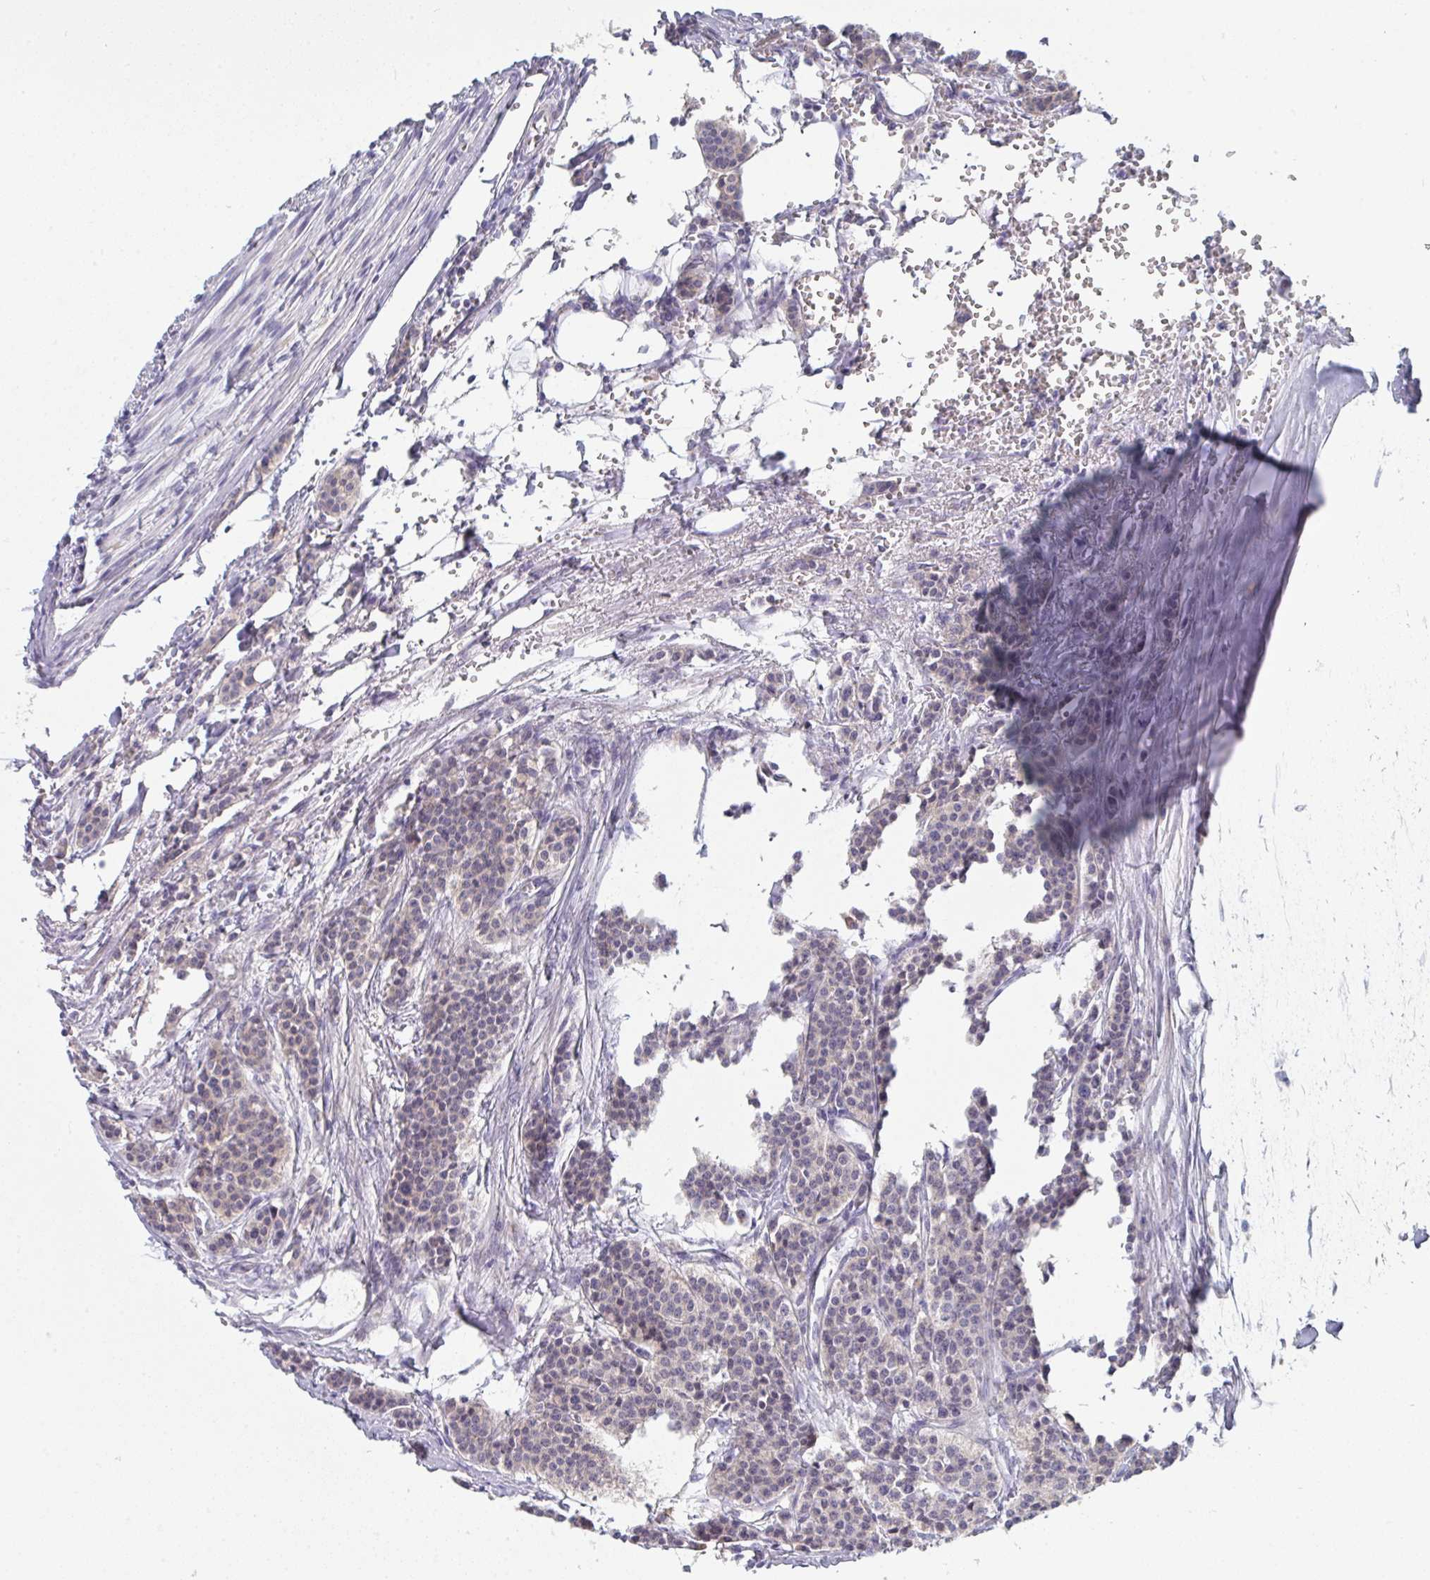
{"staining": {"intensity": "negative", "quantity": "none", "location": "none"}, "tissue": "carcinoid", "cell_type": "Tumor cells", "image_type": "cancer", "snomed": [{"axis": "morphology", "description": "Carcinoid, malignant, NOS"}, {"axis": "topography", "description": "Small intestine"}], "caption": "Immunohistochemistry (IHC) micrograph of malignant carcinoid stained for a protein (brown), which demonstrates no expression in tumor cells.", "gene": "HGFAC", "patient": {"sex": "male", "age": 63}}